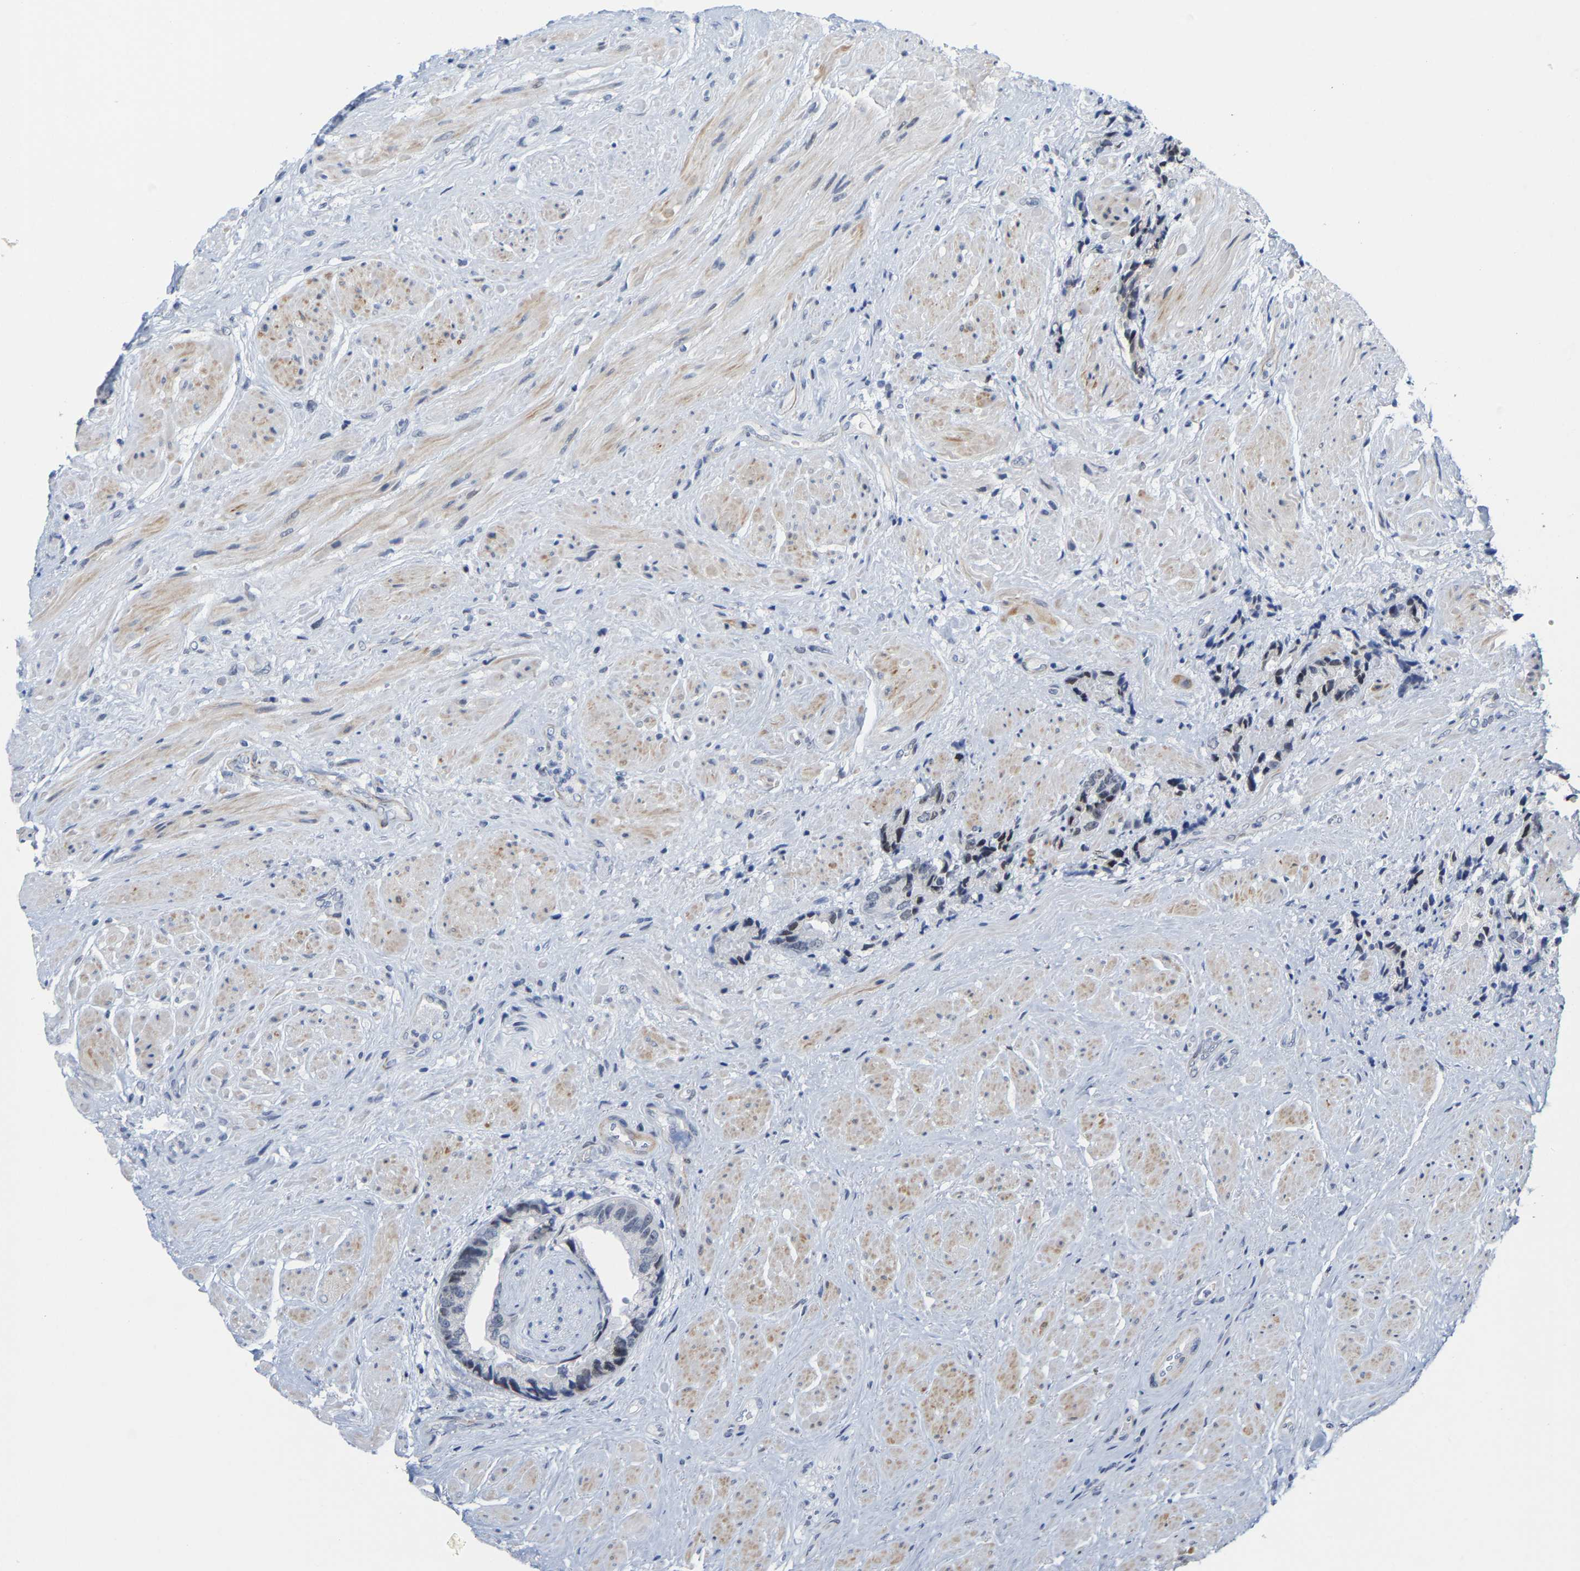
{"staining": {"intensity": "negative", "quantity": "none", "location": "none"}, "tissue": "prostate cancer", "cell_type": "Tumor cells", "image_type": "cancer", "snomed": [{"axis": "morphology", "description": "Adenocarcinoma, High grade"}, {"axis": "topography", "description": "Prostate"}], "caption": "Immunohistochemical staining of human prostate high-grade adenocarcinoma reveals no significant staining in tumor cells. The staining was performed using DAB (3,3'-diaminobenzidine) to visualize the protein expression in brown, while the nuclei were stained in blue with hematoxylin (Magnification: 20x).", "gene": "FAM180A", "patient": {"sex": "male", "age": 61}}